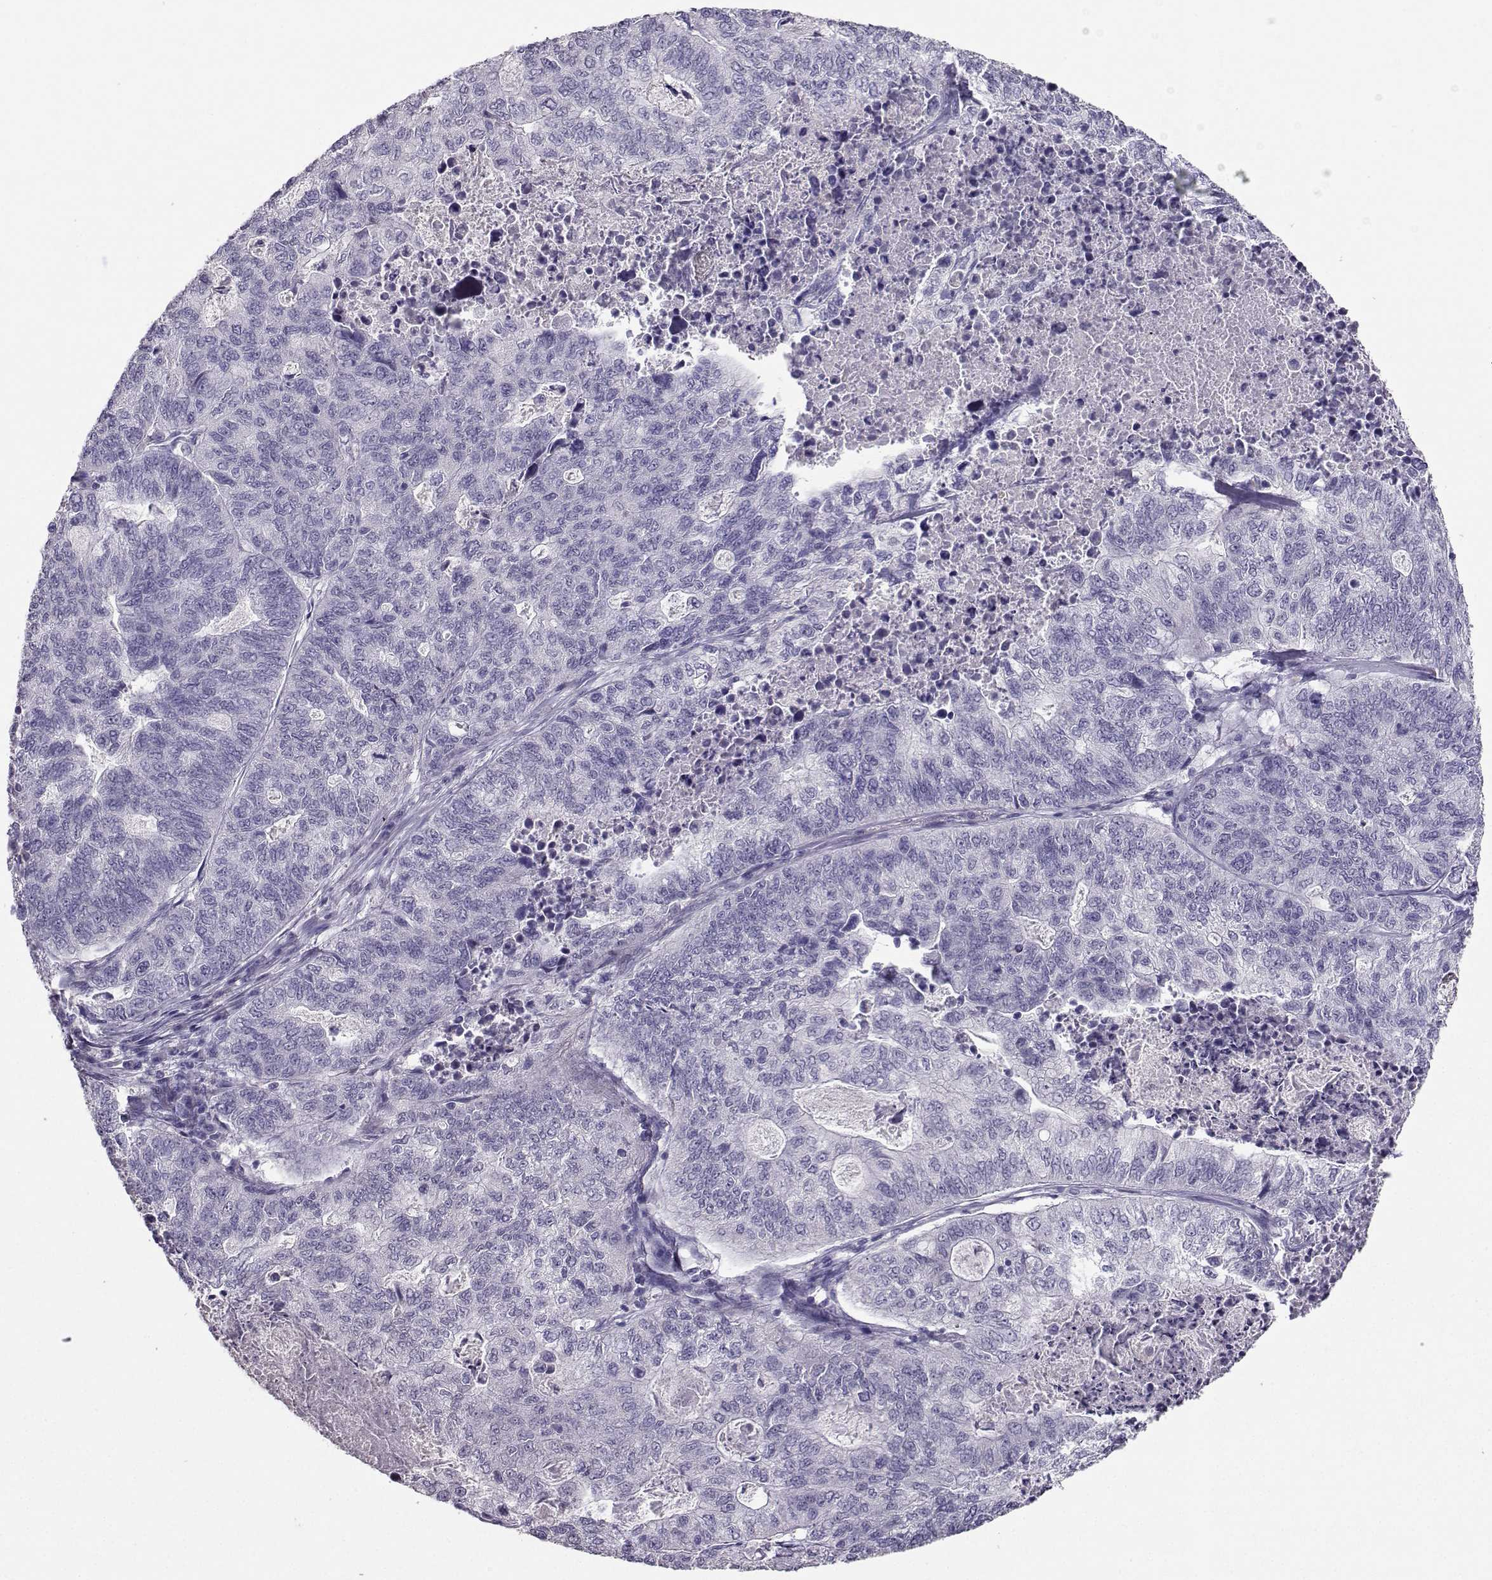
{"staining": {"intensity": "negative", "quantity": "none", "location": "none"}, "tissue": "stomach cancer", "cell_type": "Tumor cells", "image_type": "cancer", "snomed": [{"axis": "morphology", "description": "Adenocarcinoma, NOS"}, {"axis": "topography", "description": "Stomach, upper"}], "caption": "The immunohistochemistry (IHC) histopathology image has no significant positivity in tumor cells of stomach cancer tissue.", "gene": "CARTPT", "patient": {"sex": "female", "age": 67}}